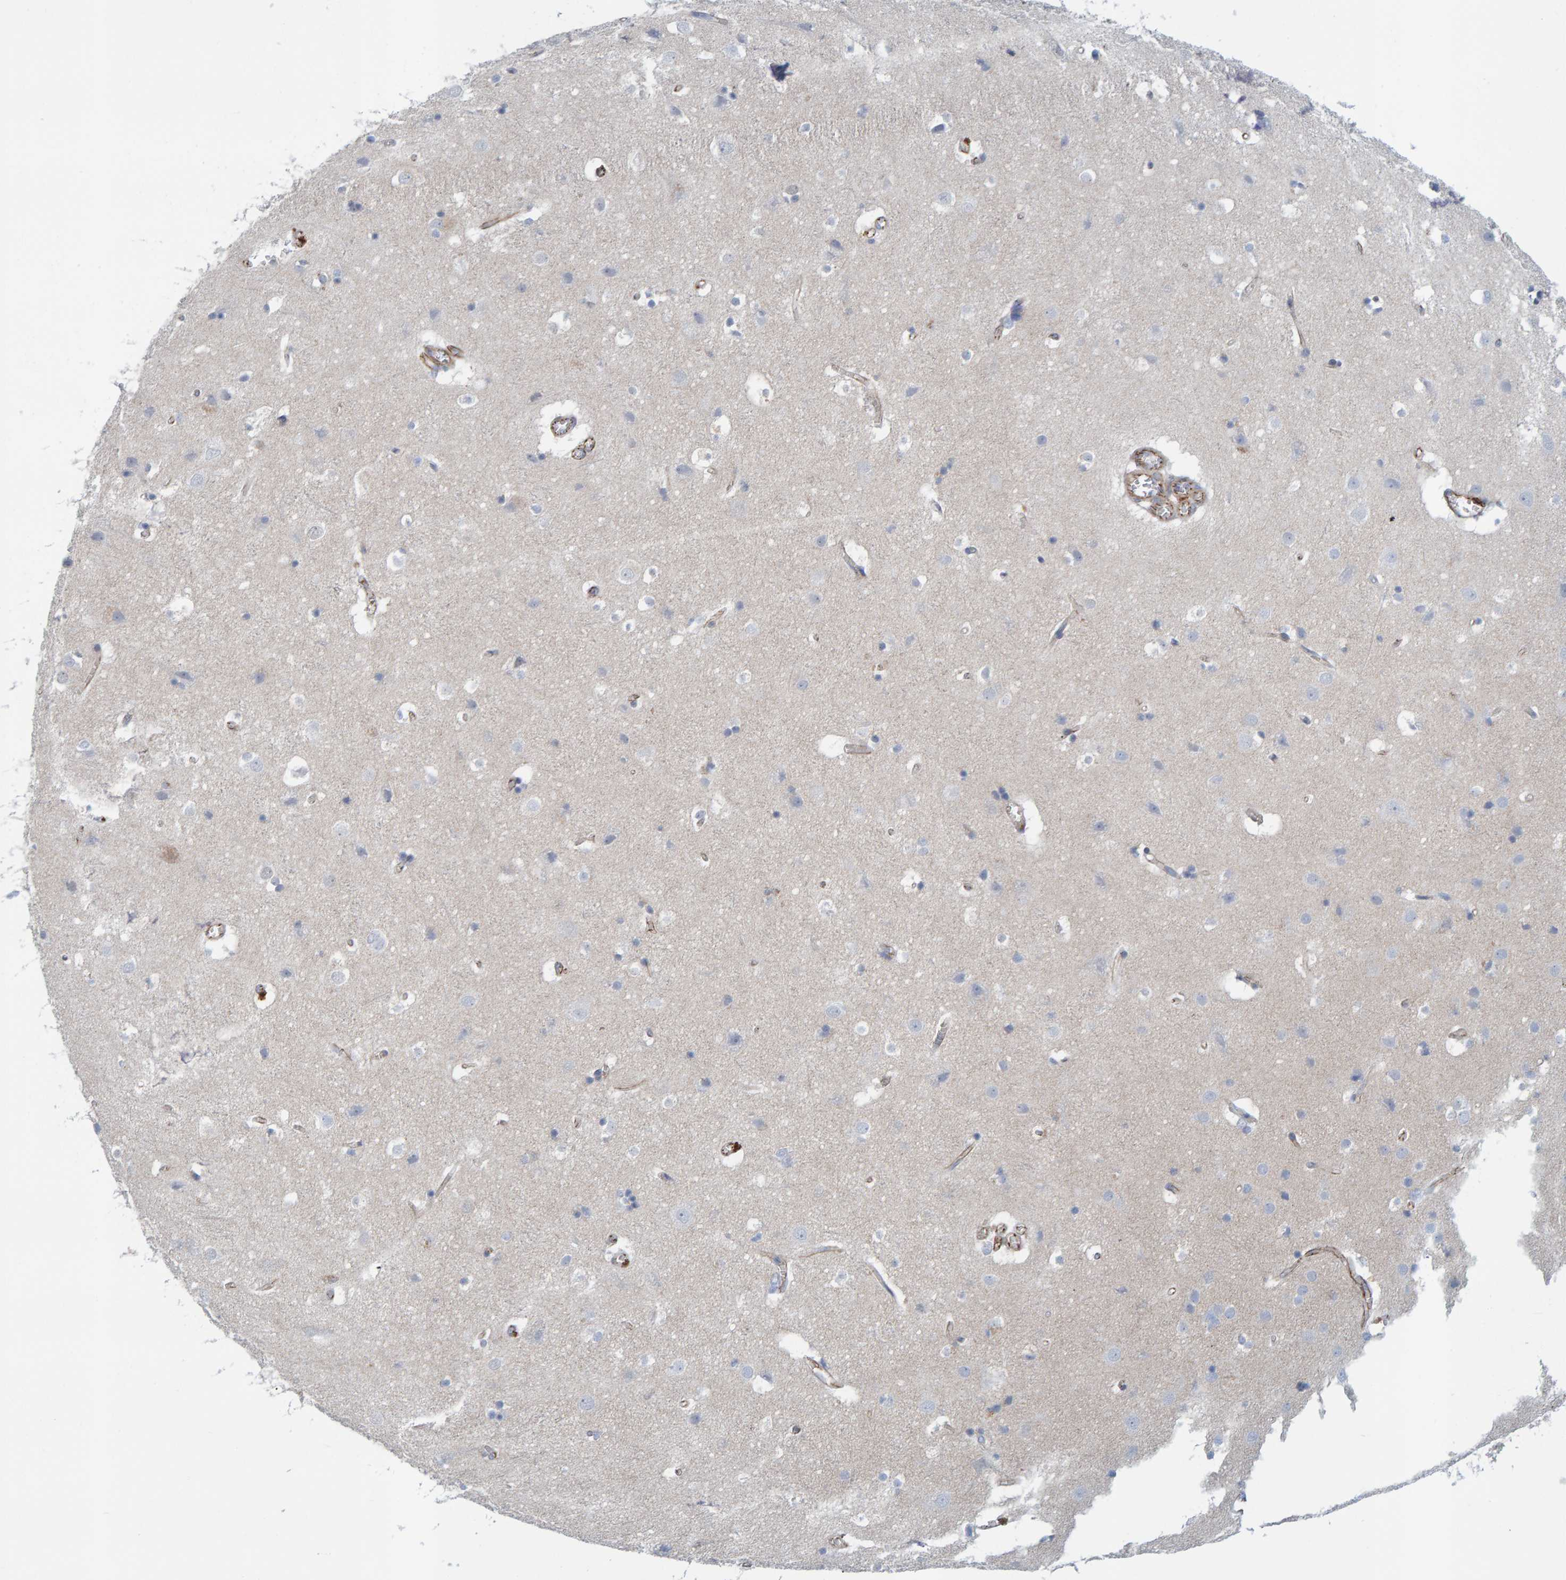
{"staining": {"intensity": "weak", "quantity": ">75%", "location": "cytoplasmic/membranous"}, "tissue": "cerebral cortex", "cell_type": "Endothelial cells", "image_type": "normal", "snomed": [{"axis": "morphology", "description": "Normal tissue, NOS"}, {"axis": "topography", "description": "Cerebral cortex"}], "caption": "Weak cytoplasmic/membranous positivity is seen in about >75% of endothelial cells in benign cerebral cortex. The staining is performed using DAB (3,3'-diaminobenzidine) brown chromogen to label protein expression. The nuclei are counter-stained blue using hematoxylin.", "gene": "KRBA2", "patient": {"sex": "male", "age": 54}}